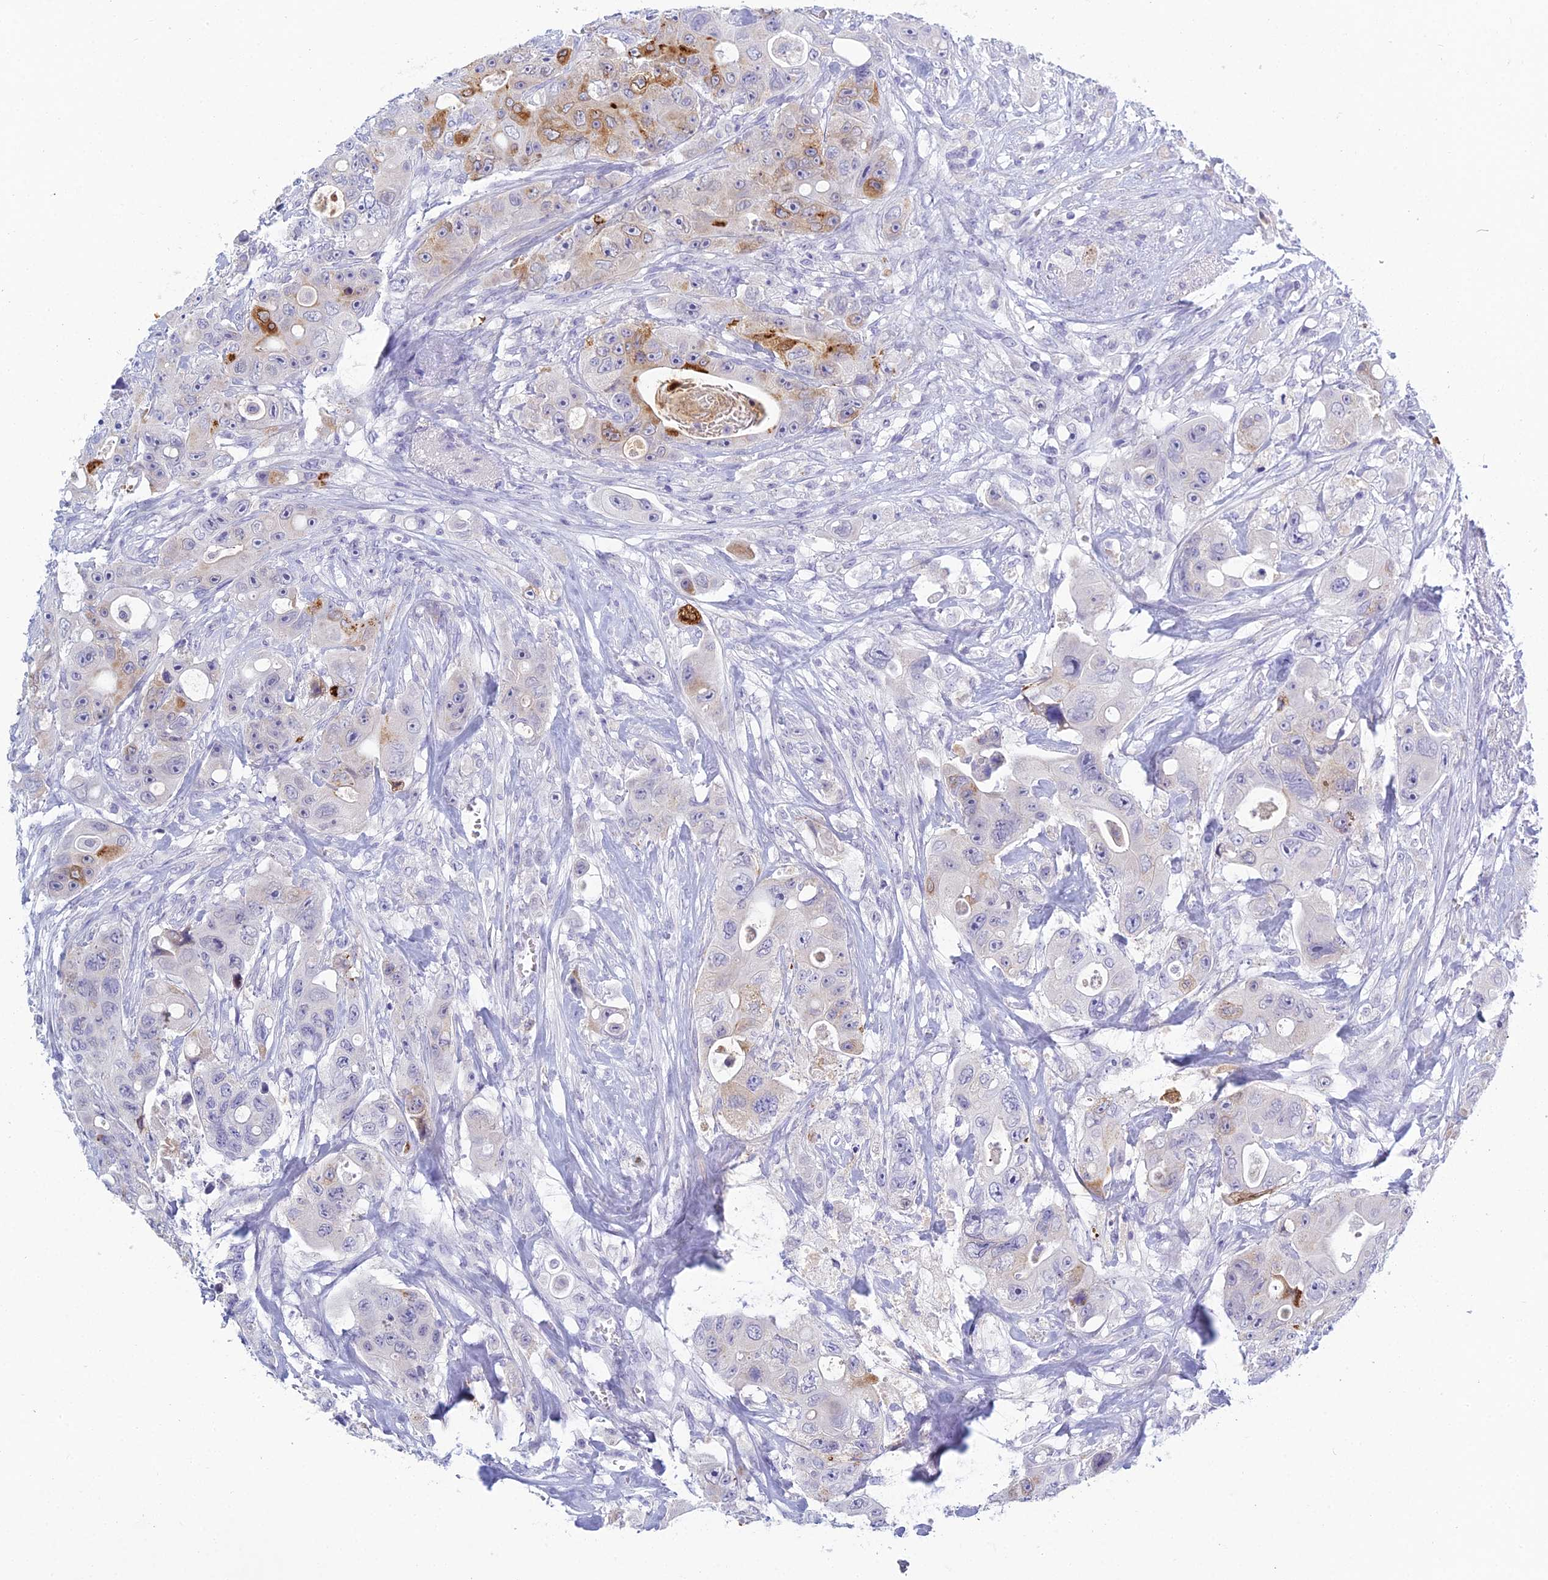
{"staining": {"intensity": "moderate", "quantity": "<25%", "location": "cytoplasmic/membranous"}, "tissue": "colorectal cancer", "cell_type": "Tumor cells", "image_type": "cancer", "snomed": [{"axis": "morphology", "description": "Adenocarcinoma, NOS"}, {"axis": "topography", "description": "Colon"}], "caption": "Colorectal adenocarcinoma stained for a protein exhibits moderate cytoplasmic/membranous positivity in tumor cells. (DAB (3,3'-diaminobenzidine) IHC, brown staining for protein, blue staining for nuclei).", "gene": "MUC13", "patient": {"sex": "female", "age": 46}}